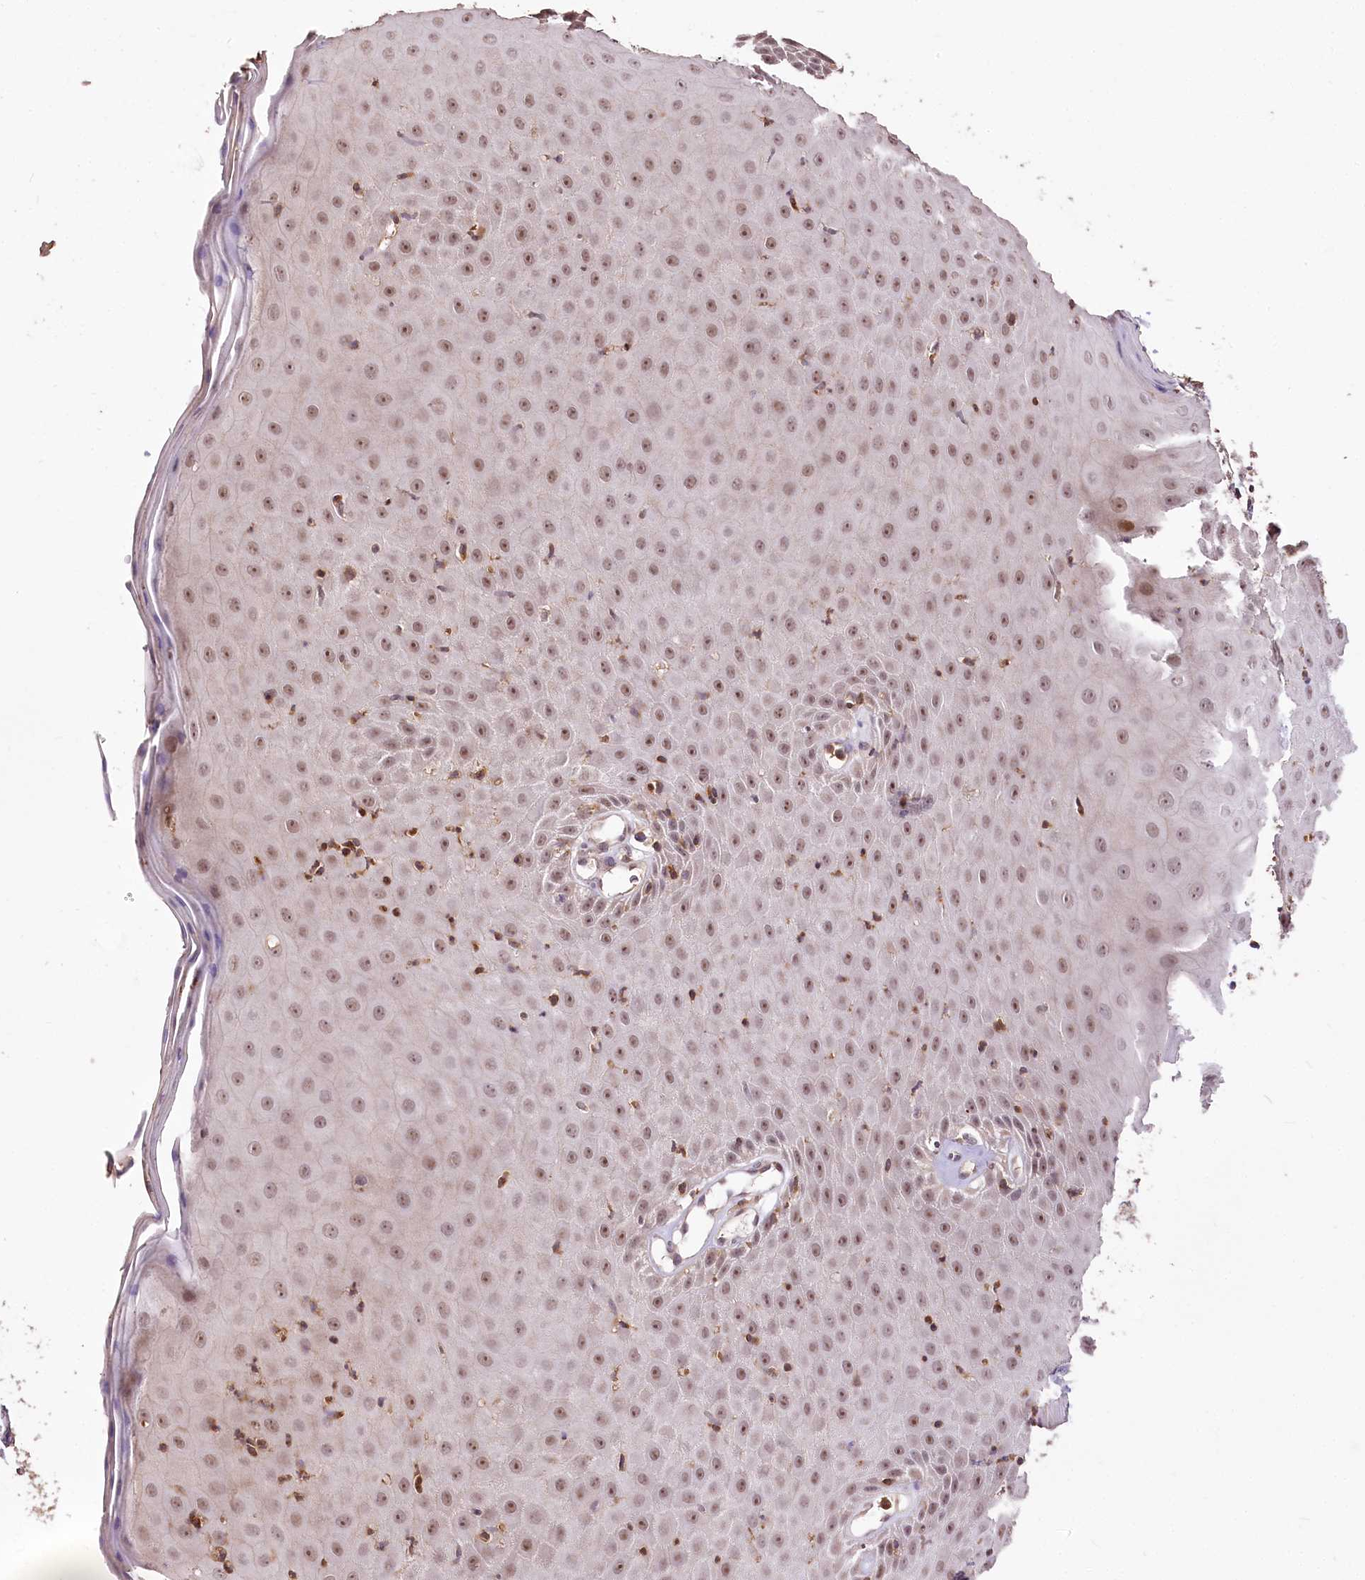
{"staining": {"intensity": "moderate", "quantity": ">75%", "location": "nuclear"}, "tissue": "skin", "cell_type": "Epidermal cells", "image_type": "normal", "snomed": [{"axis": "morphology", "description": "Normal tissue, NOS"}, {"axis": "topography", "description": "Vulva"}], "caption": "Approximately >75% of epidermal cells in benign skin show moderate nuclear protein positivity as visualized by brown immunohistochemical staining.", "gene": "SERGEF", "patient": {"sex": "female", "age": 68}}